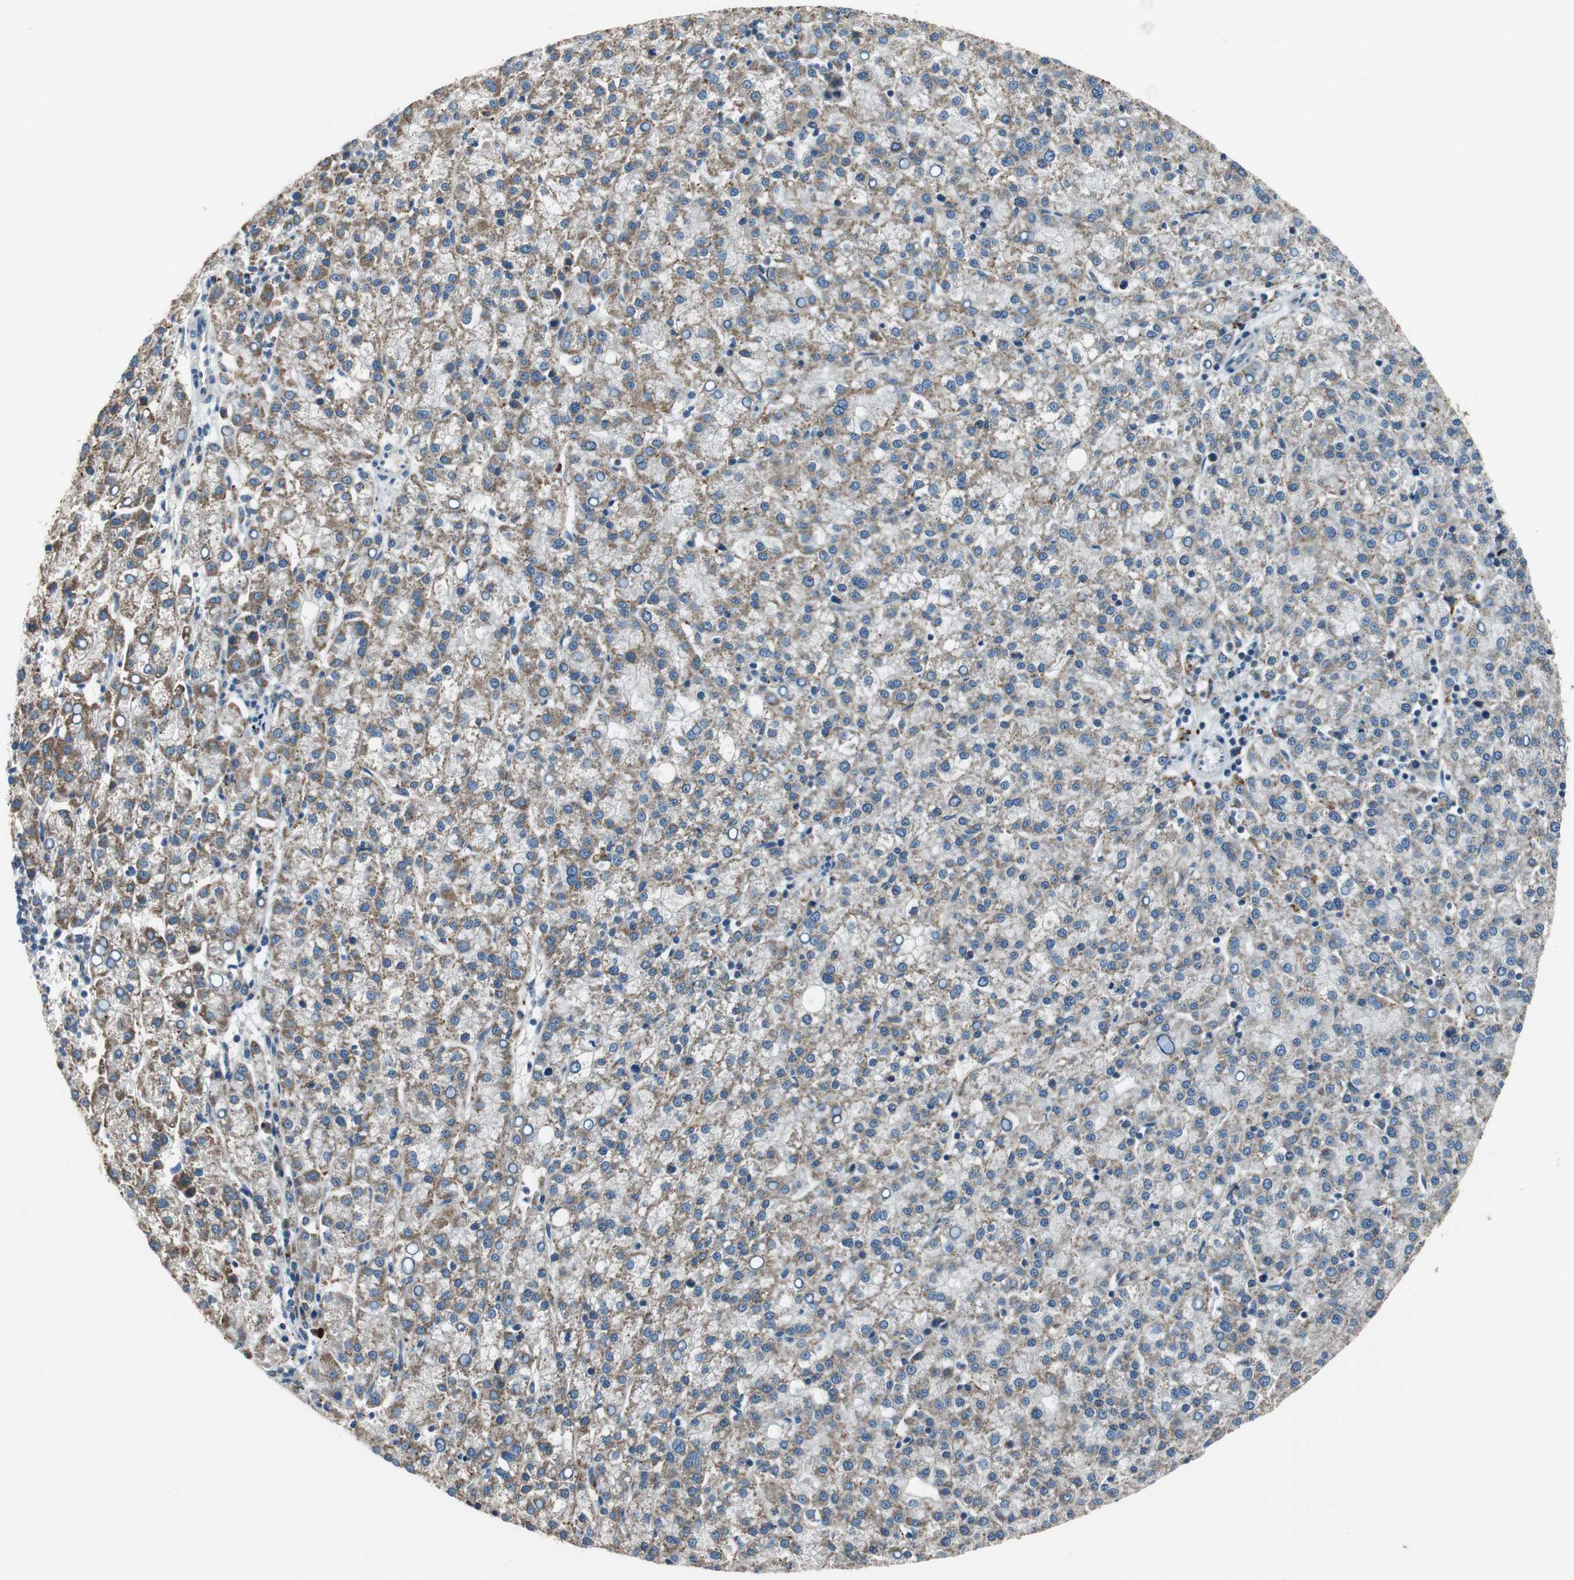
{"staining": {"intensity": "weak", "quantity": ">75%", "location": "cytoplasmic/membranous"}, "tissue": "liver cancer", "cell_type": "Tumor cells", "image_type": "cancer", "snomed": [{"axis": "morphology", "description": "Carcinoma, Hepatocellular, NOS"}, {"axis": "topography", "description": "Liver"}], "caption": "Liver cancer (hepatocellular carcinoma) was stained to show a protein in brown. There is low levels of weak cytoplasmic/membranous staining in approximately >75% of tumor cells.", "gene": "NLGN1", "patient": {"sex": "female", "age": 58}}